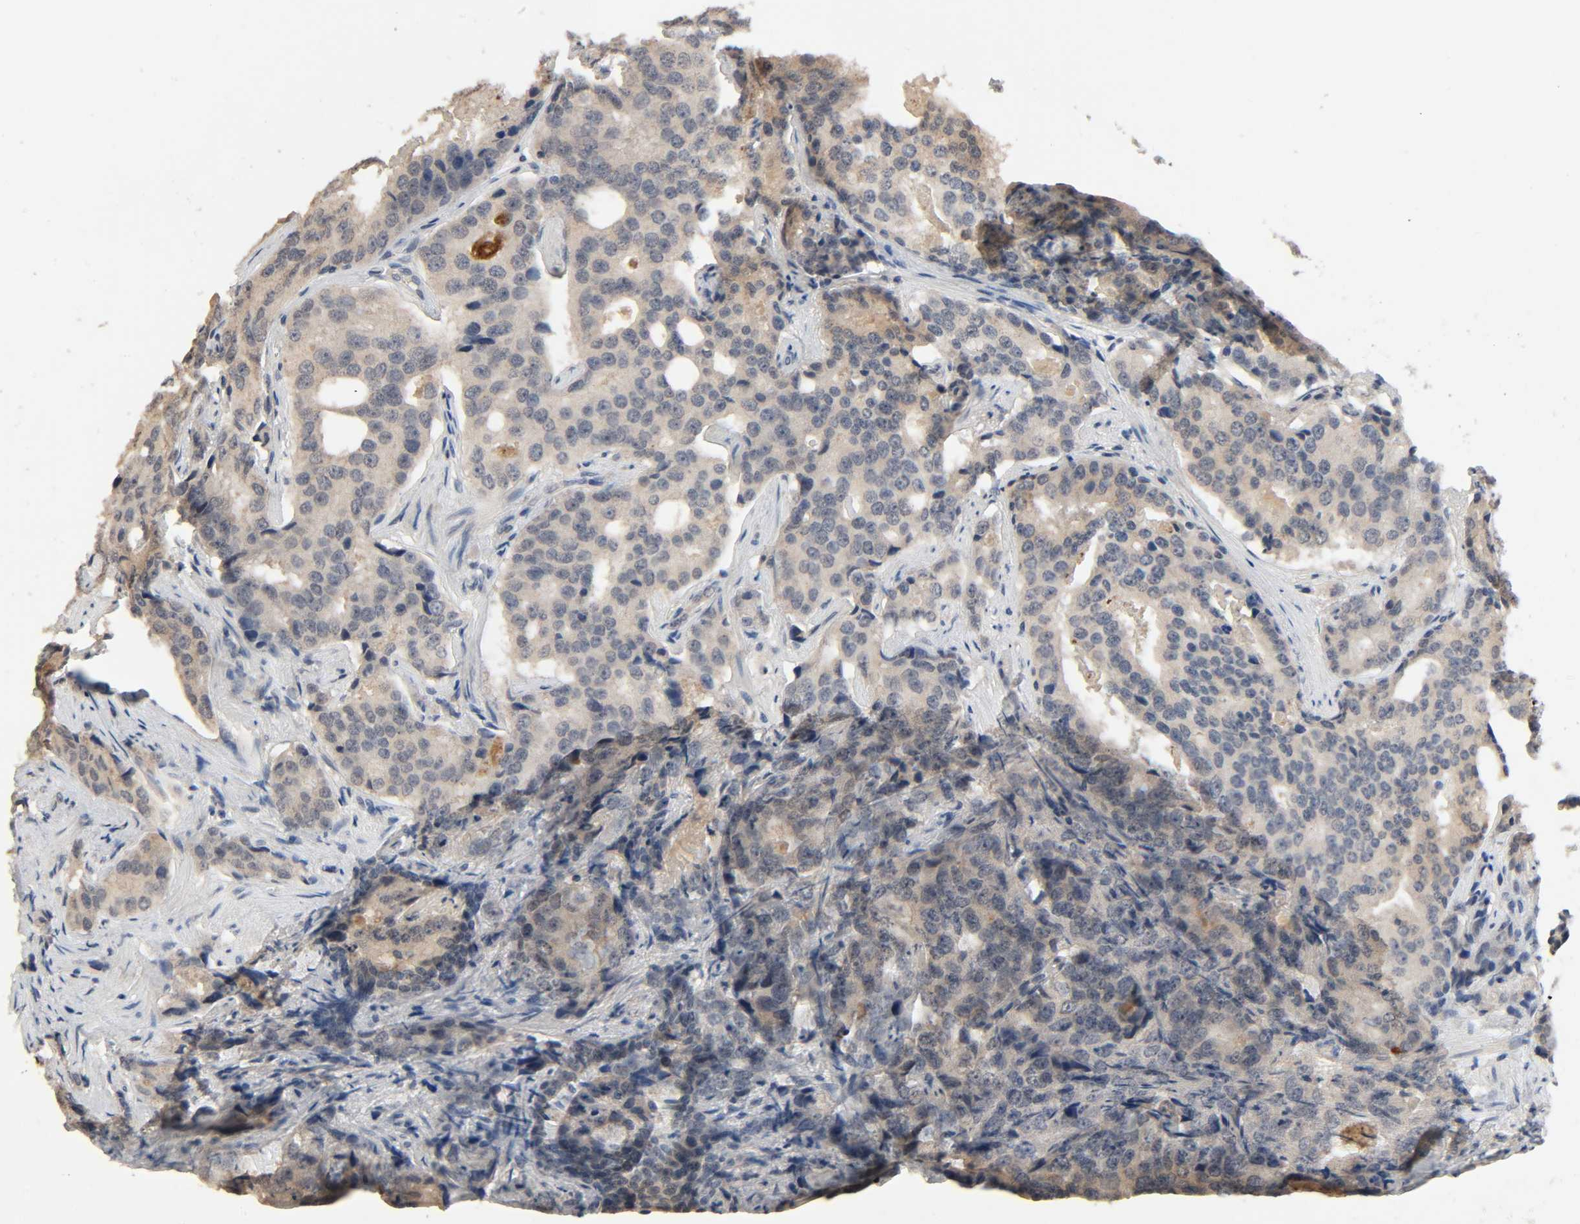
{"staining": {"intensity": "weak", "quantity": "25%-75%", "location": "cytoplasmic/membranous"}, "tissue": "prostate cancer", "cell_type": "Tumor cells", "image_type": "cancer", "snomed": [{"axis": "morphology", "description": "Adenocarcinoma, High grade"}, {"axis": "topography", "description": "Prostate"}], "caption": "Immunohistochemical staining of prostate high-grade adenocarcinoma reveals low levels of weak cytoplasmic/membranous protein staining in about 25%-75% of tumor cells.", "gene": "MAGEA8", "patient": {"sex": "male", "age": 58}}